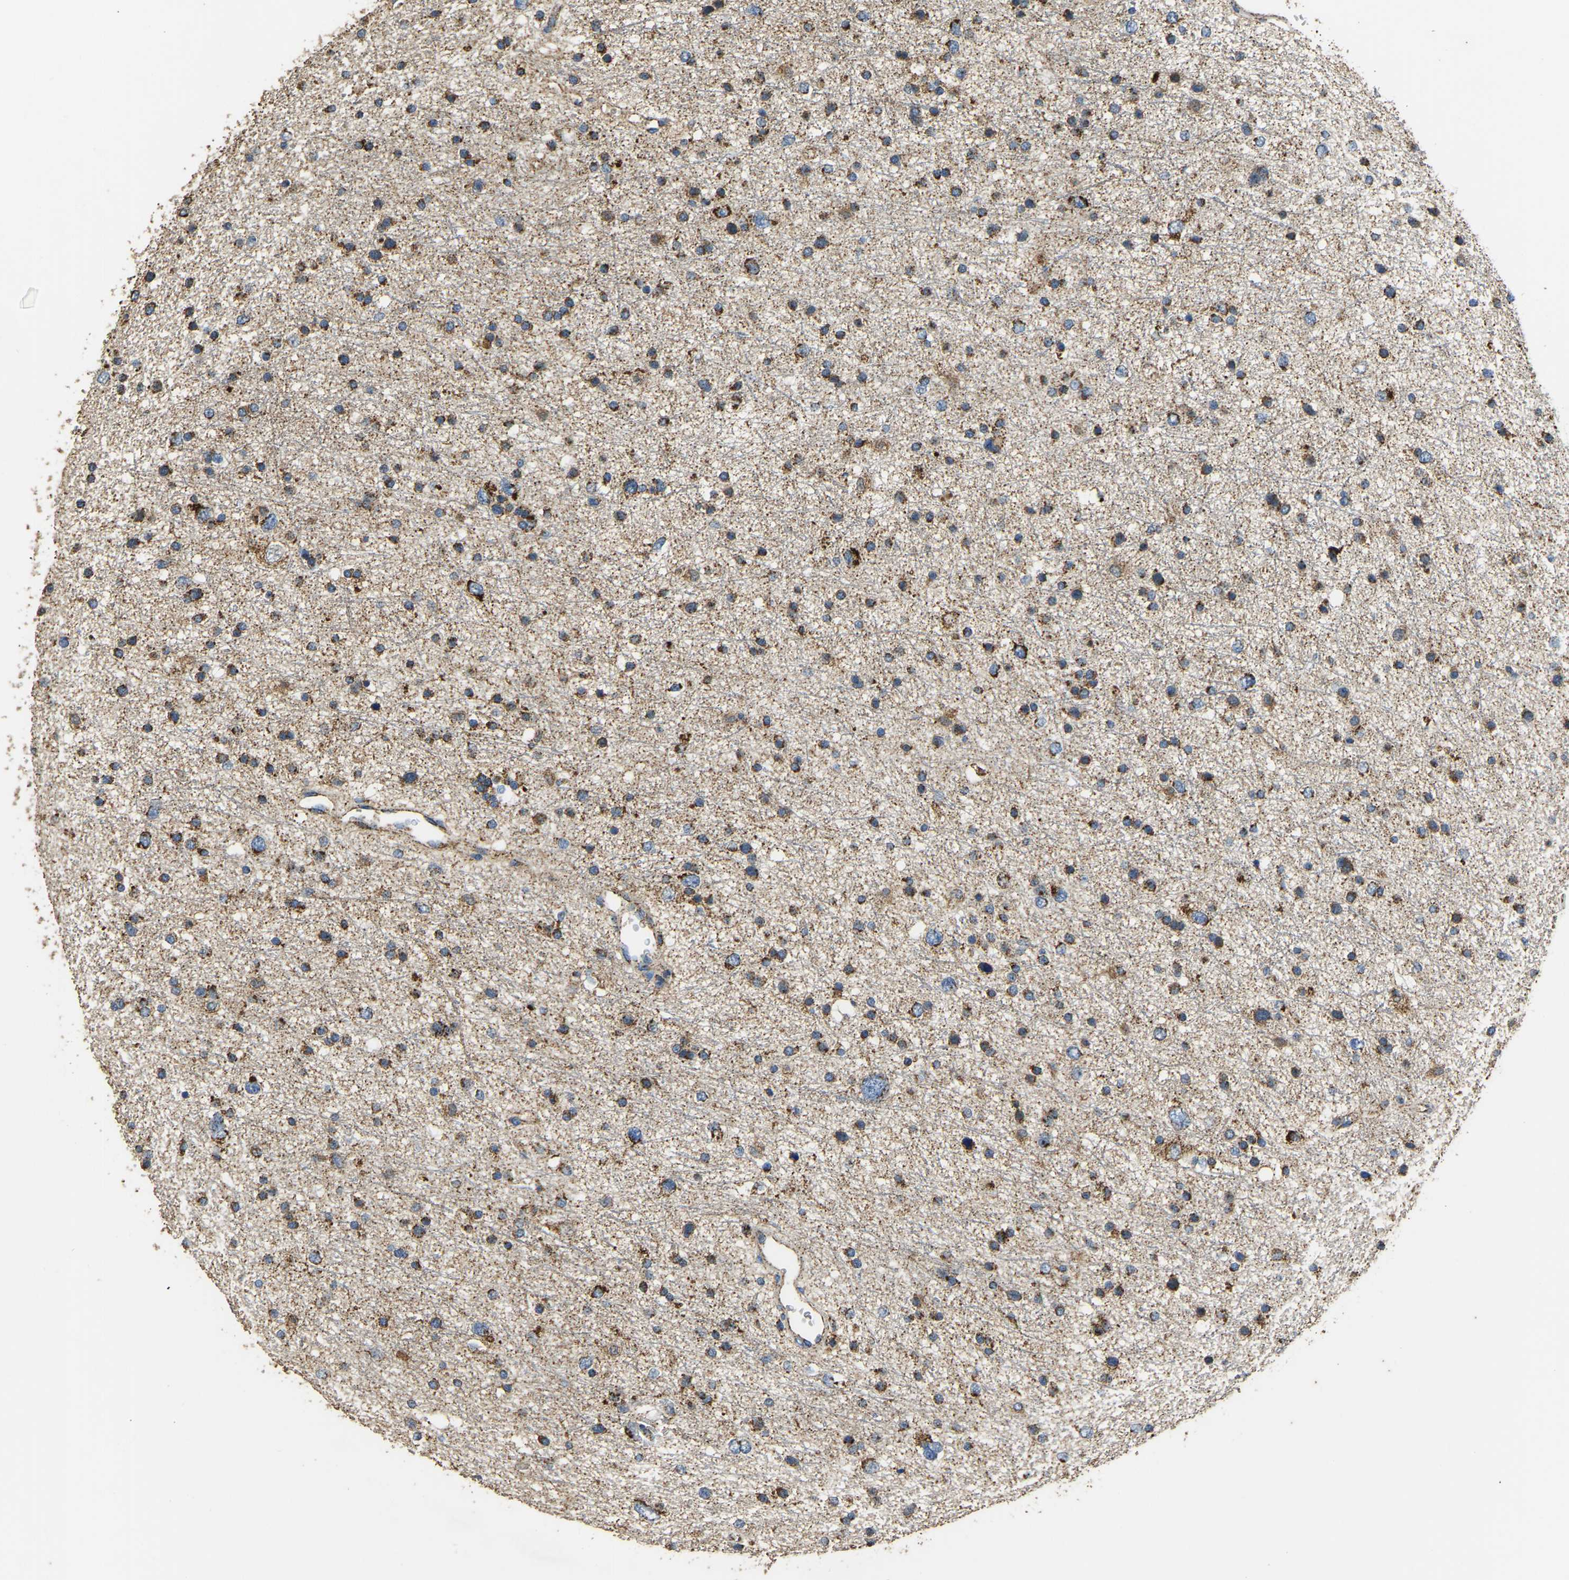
{"staining": {"intensity": "strong", "quantity": ">75%", "location": "cytoplasmic/membranous"}, "tissue": "glioma", "cell_type": "Tumor cells", "image_type": "cancer", "snomed": [{"axis": "morphology", "description": "Glioma, malignant, Low grade"}, {"axis": "topography", "description": "Brain"}], "caption": "This is an image of immunohistochemistry (IHC) staining of glioma, which shows strong expression in the cytoplasmic/membranous of tumor cells.", "gene": "TUFM", "patient": {"sex": "female", "age": 37}}